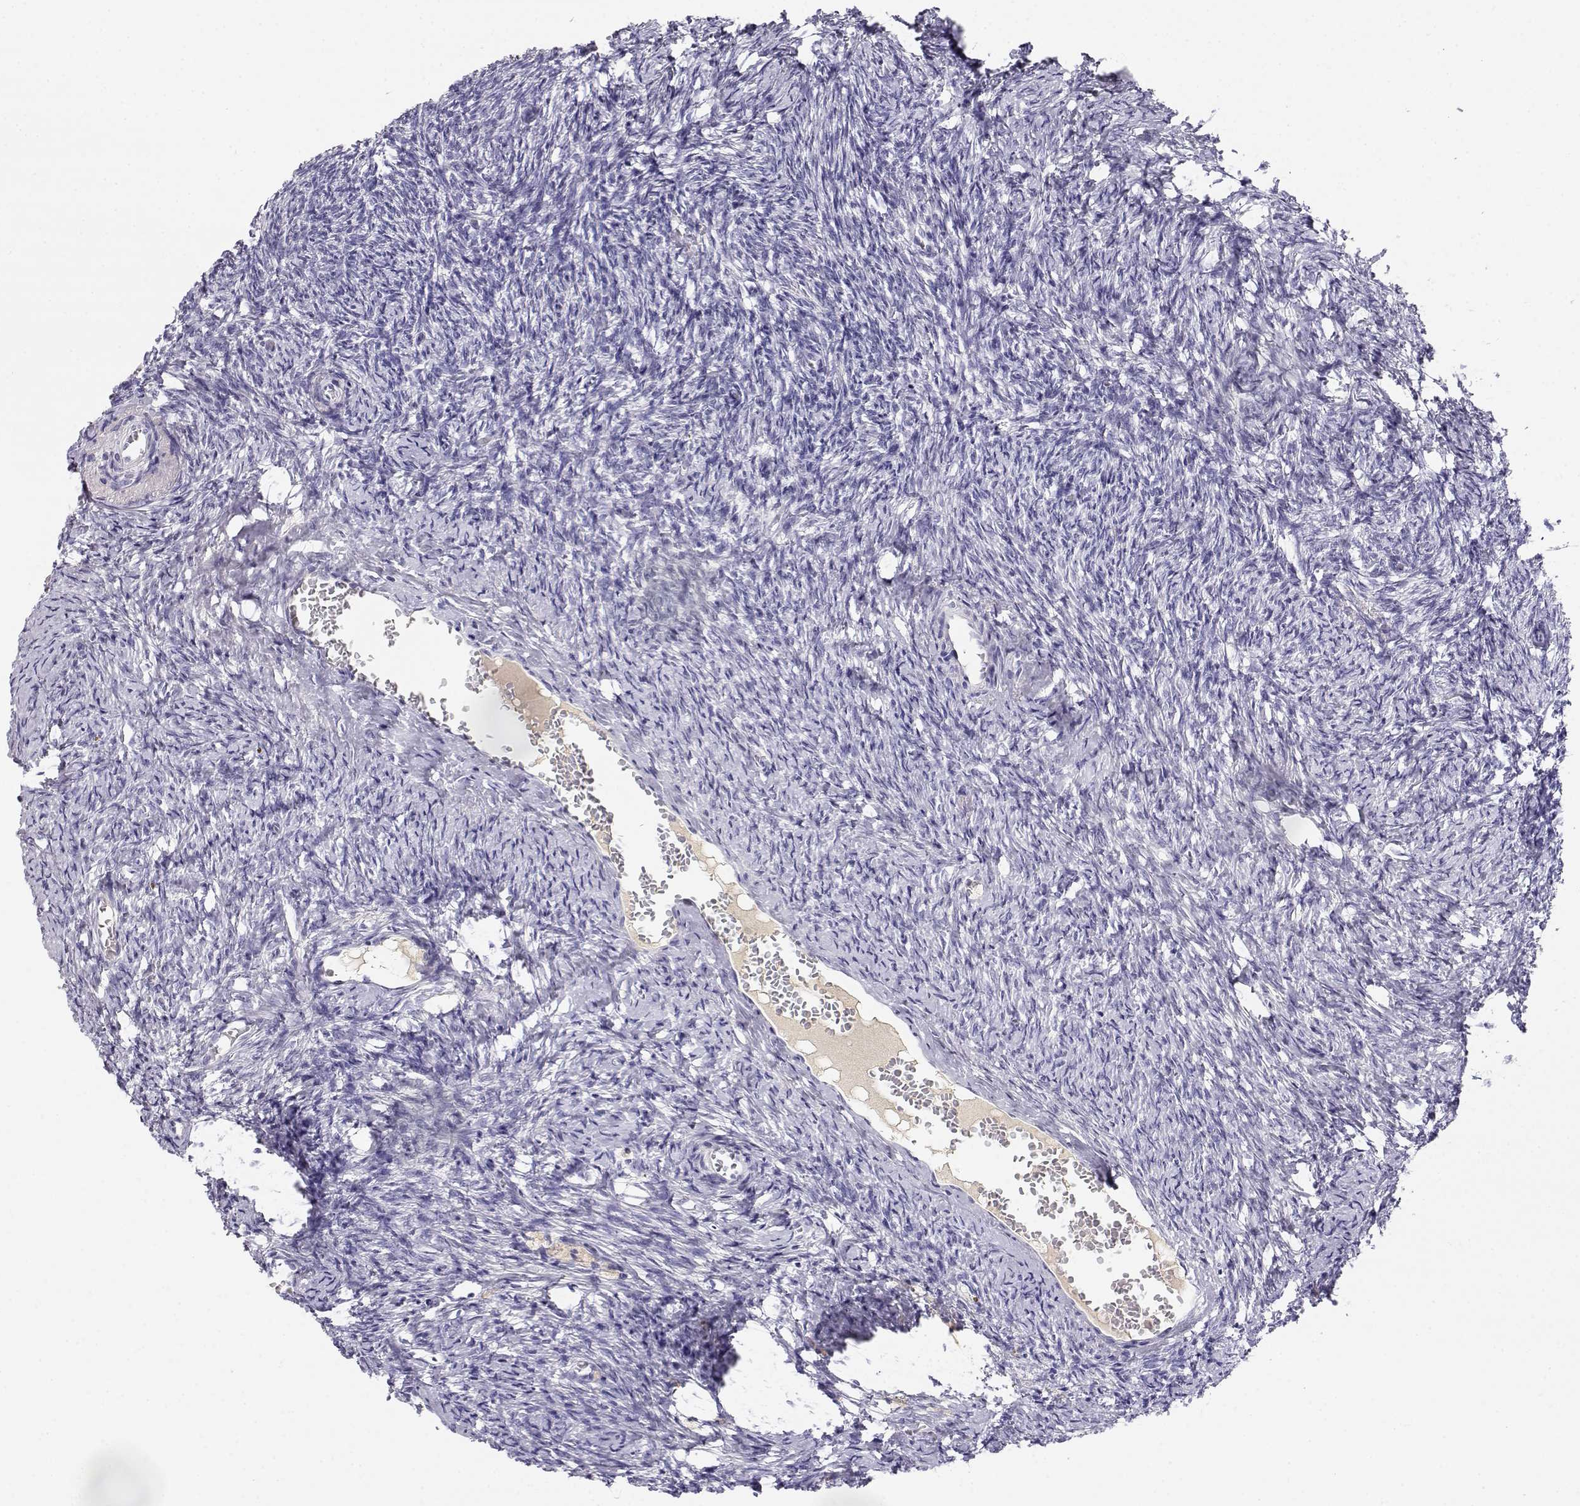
{"staining": {"intensity": "negative", "quantity": "none", "location": "none"}, "tissue": "ovary", "cell_type": "Follicle cells", "image_type": "normal", "snomed": [{"axis": "morphology", "description": "Normal tissue, NOS"}, {"axis": "topography", "description": "Ovary"}], "caption": "Immunohistochemical staining of unremarkable human ovary shows no significant positivity in follicle cells. Brightfield microscopy of immunohistochemistry (IHC) stained with DAB (3,3'-diaminobenzidine) (brown) and hematoxylin (blue), captured at high magnification.", "gene": "GPR174", "patient": {"sex": "female", "age": 39}}